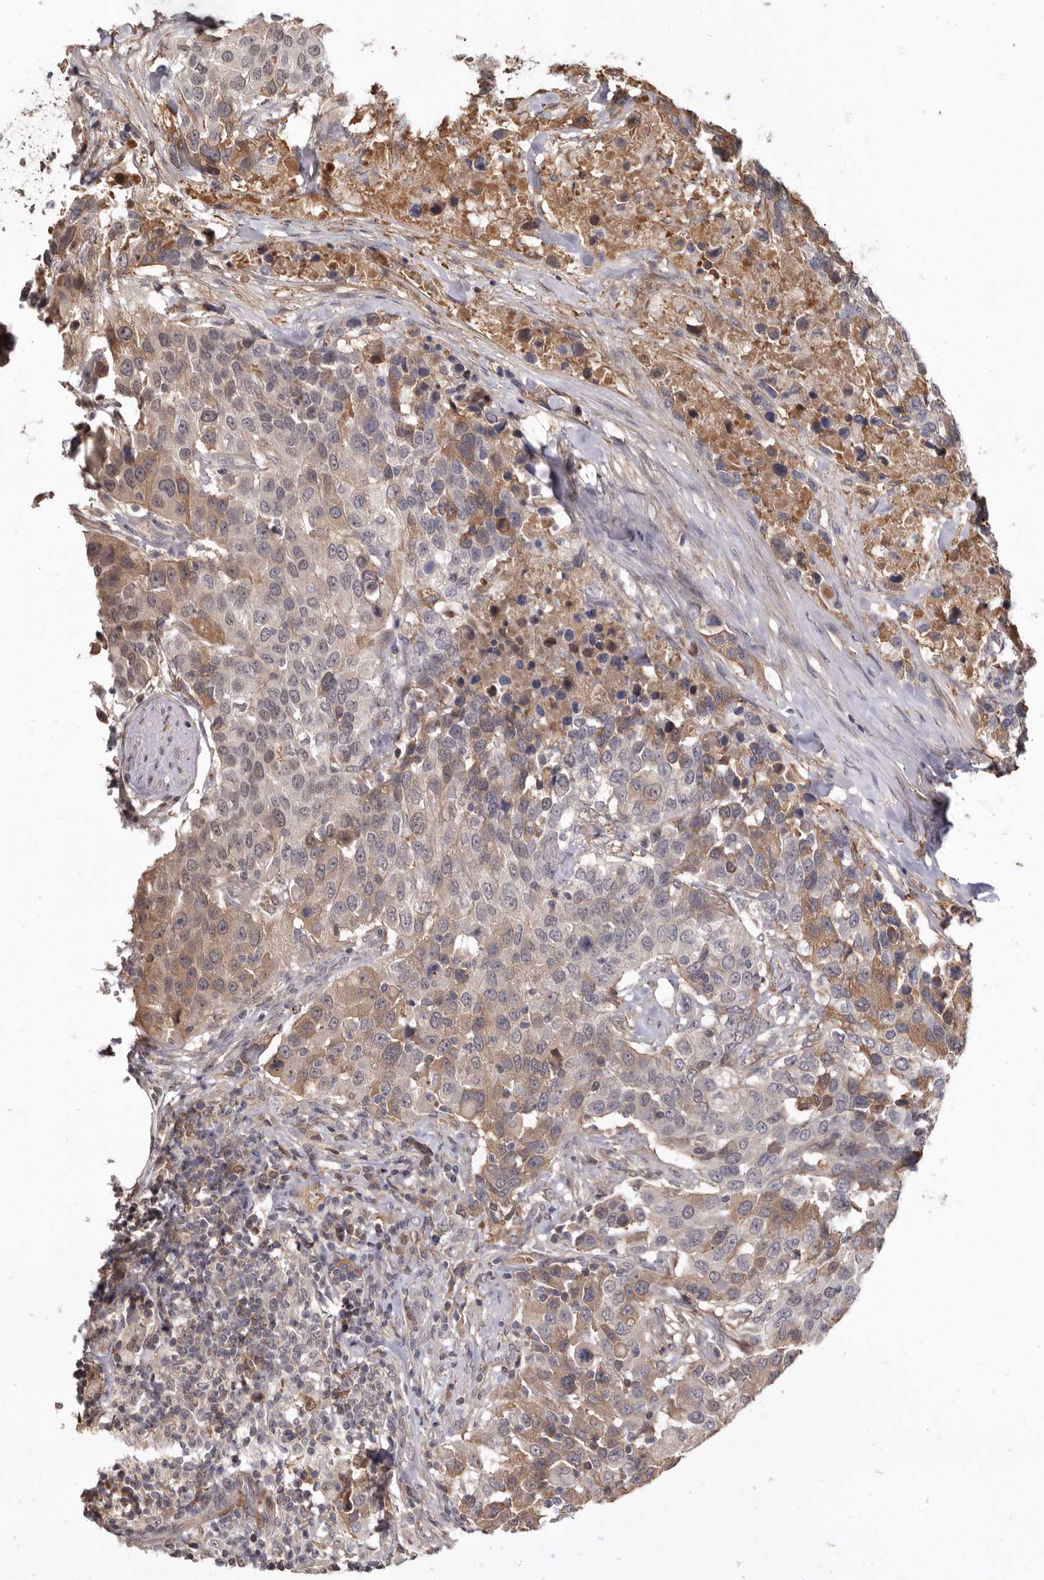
{"staining": {"intensity": "moderate", "quantity": ">75%", "location": "cytoplasmic/membranous"}, "tissue": "urothelial cancer", "cell_type": "Tumor cells", "image_type": "cancer", "snomed": [{"axis": "morphology", "description": "Urothelial carcinoma, High grade"}, {"axis": "topography", "description": "Urinary bladder"}], "caption": "The histopathology image exhibits immunohistochemical staining of high-grade urothelial carcinoma. There is moderate cytoplasmic/membranous positivity is seen in approximately >75% of tumor cells.", "gene": "LRGUK", "patient": {"sex": "female", "age": 80}}